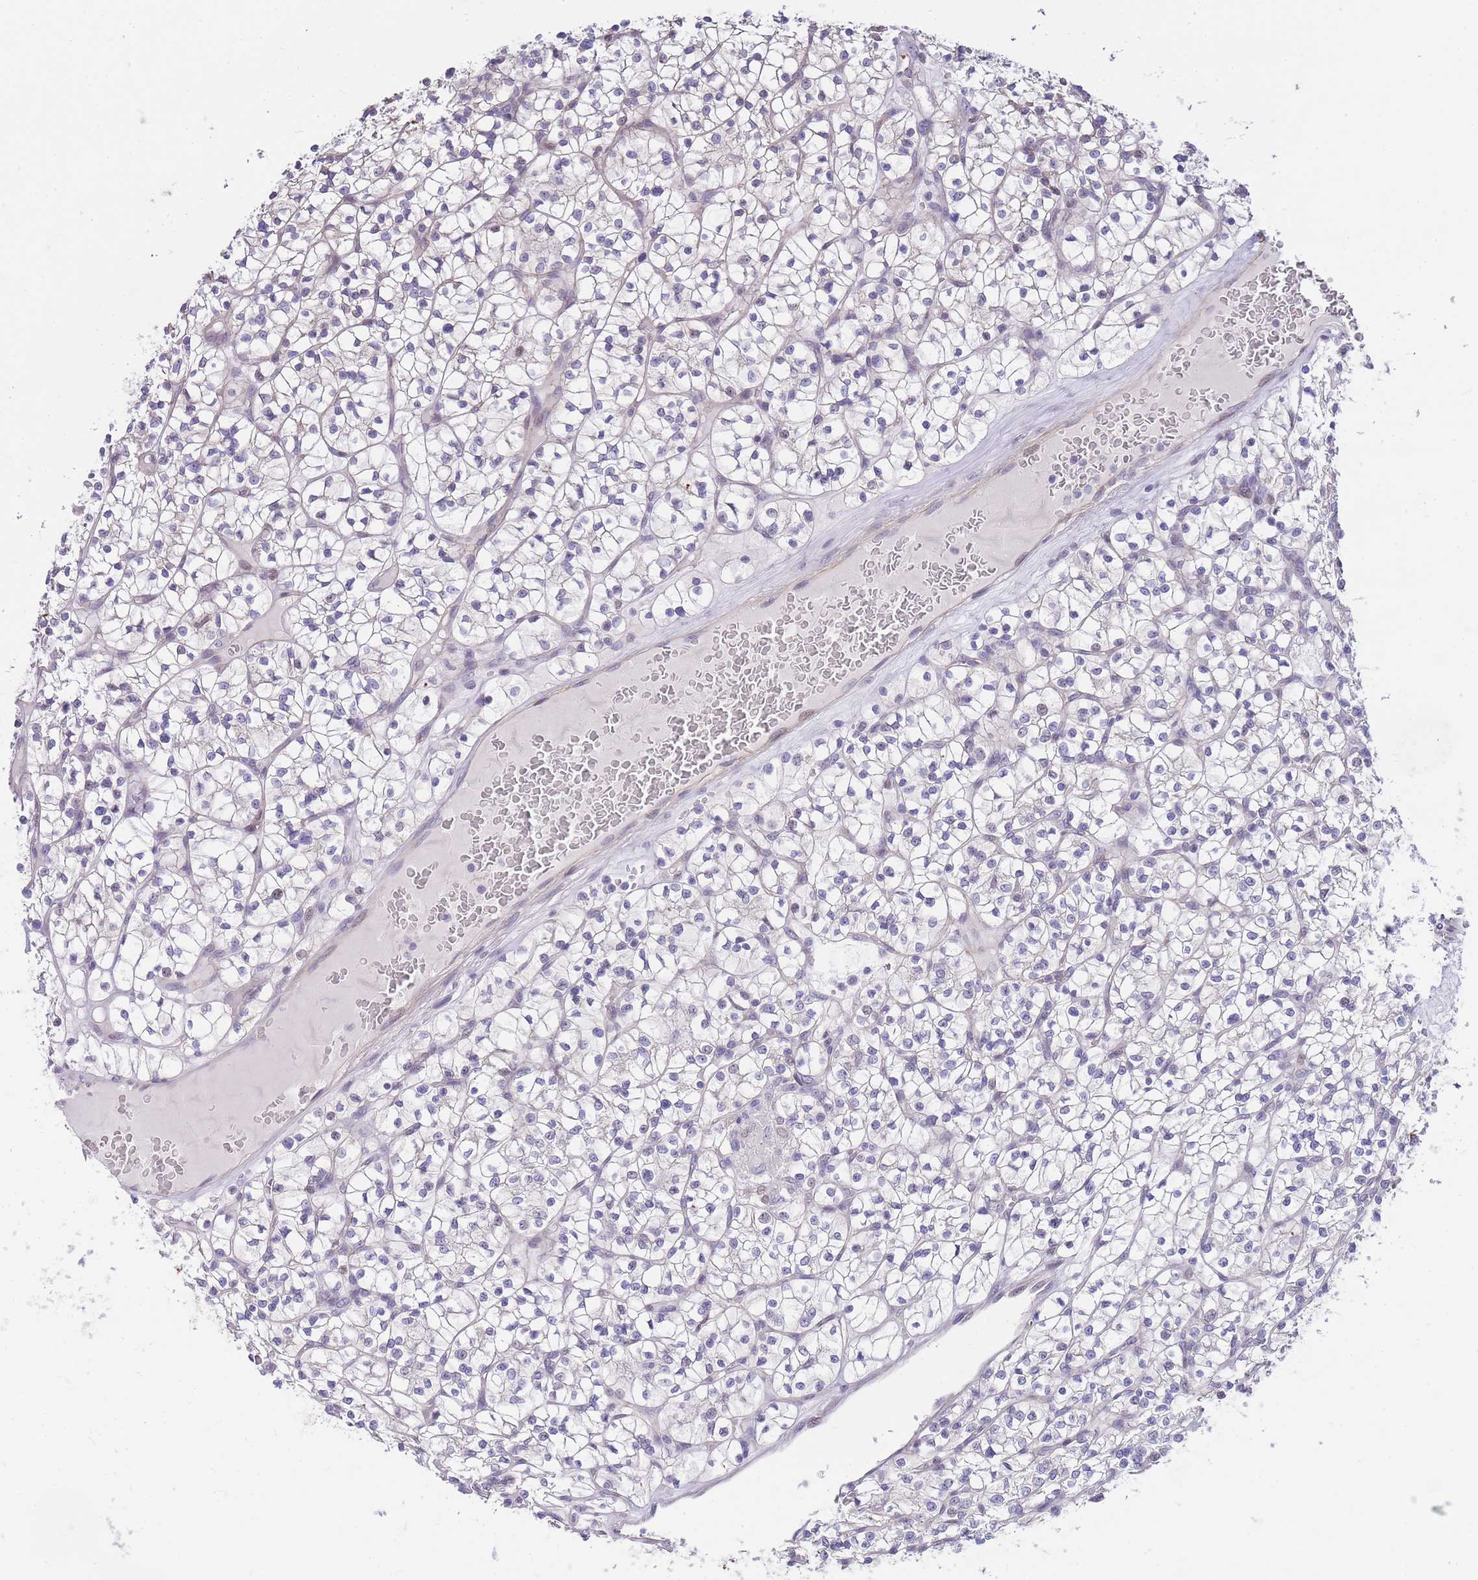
{"staining": {"intensity": "negative", "quantity": "none", "location": "none"}, "tissue": "renal cancer", "cell_type": "Tumor cells", "image_type": "cancer", "snomed": [{"axis": "morphology", "description": "Adenocarcinoma, NOS"}, {"axis": "topography", "description": "Kidney"}], "caption": "Immunohistochemical staining of renal cancer (adenocarcinoma) demonstrates no significant expression in tumor cells. (Stains: DAB (3,3'-diaminobenzidine) immunohistochemistry (IHC) with hematoxylin counter stain, Microscopy: brightfield microscopy at high magnification).", "gene": "CLBA1", "patient": {"sex": "female", "age": 64}}